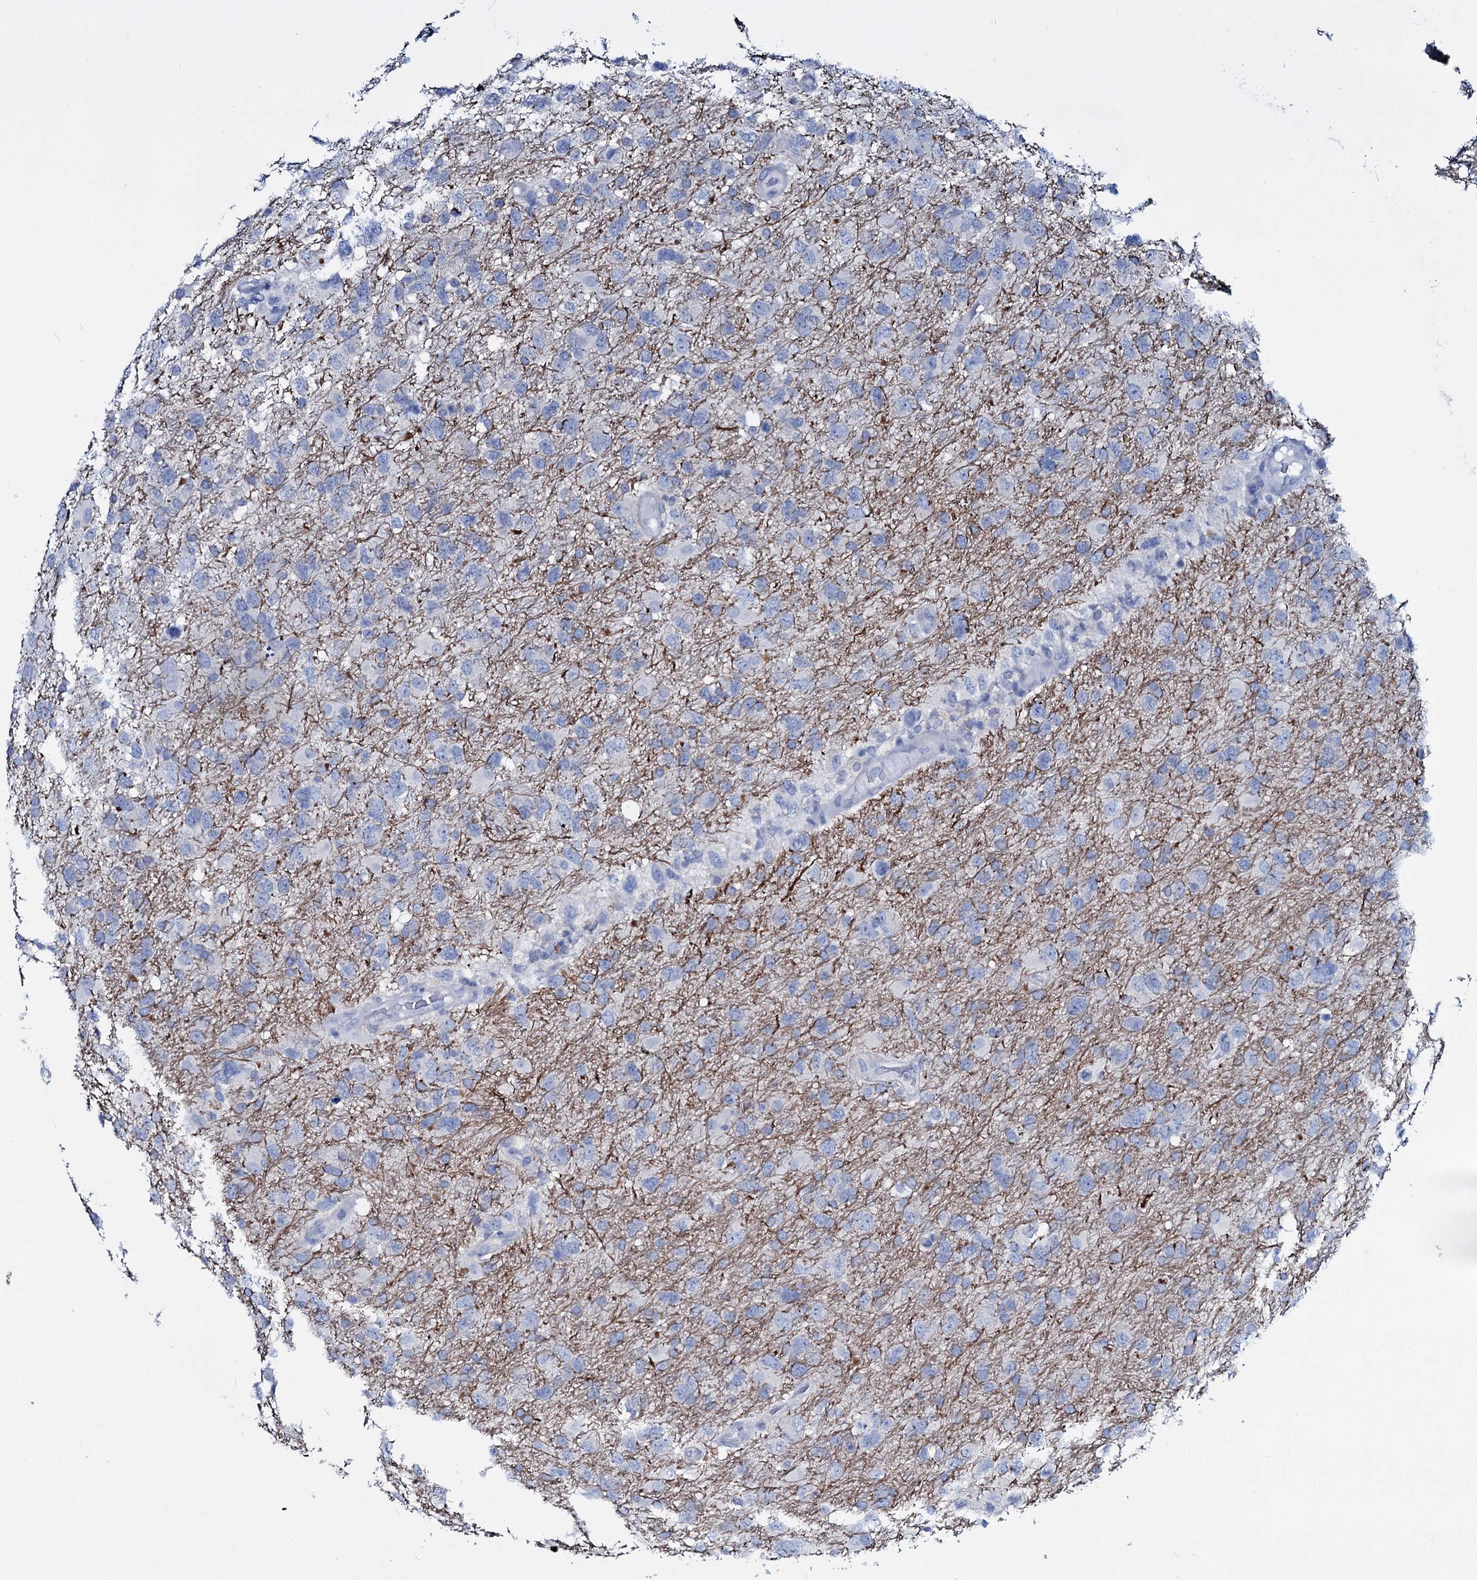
{"staining": {"intensity": "negative", "quantity": "none", "location": "none"}, "tissue": "glioma", "cell_type": "Tumor cells", "image_type": "cancer", "snomed": [{"axis": "morphology", "description": "Glioma, malignant, High grade"}, {"axis": "topography", "description": "Brain"}], "caption": "An immunohistochemistry (IHC) image of high-grade glioma (malignant) is shown. There is no staining in tumor cells of high-grade glioma (malignant). Brightfield microscopy of immunohistochemistry (IHC) stained with DAB (3,3'-diaminobenzidine) (brown) and hematoxylin (blue), captured at high magnification.", "gene": "TPGS2", "patient": {"sex": "male", "age": 61}}